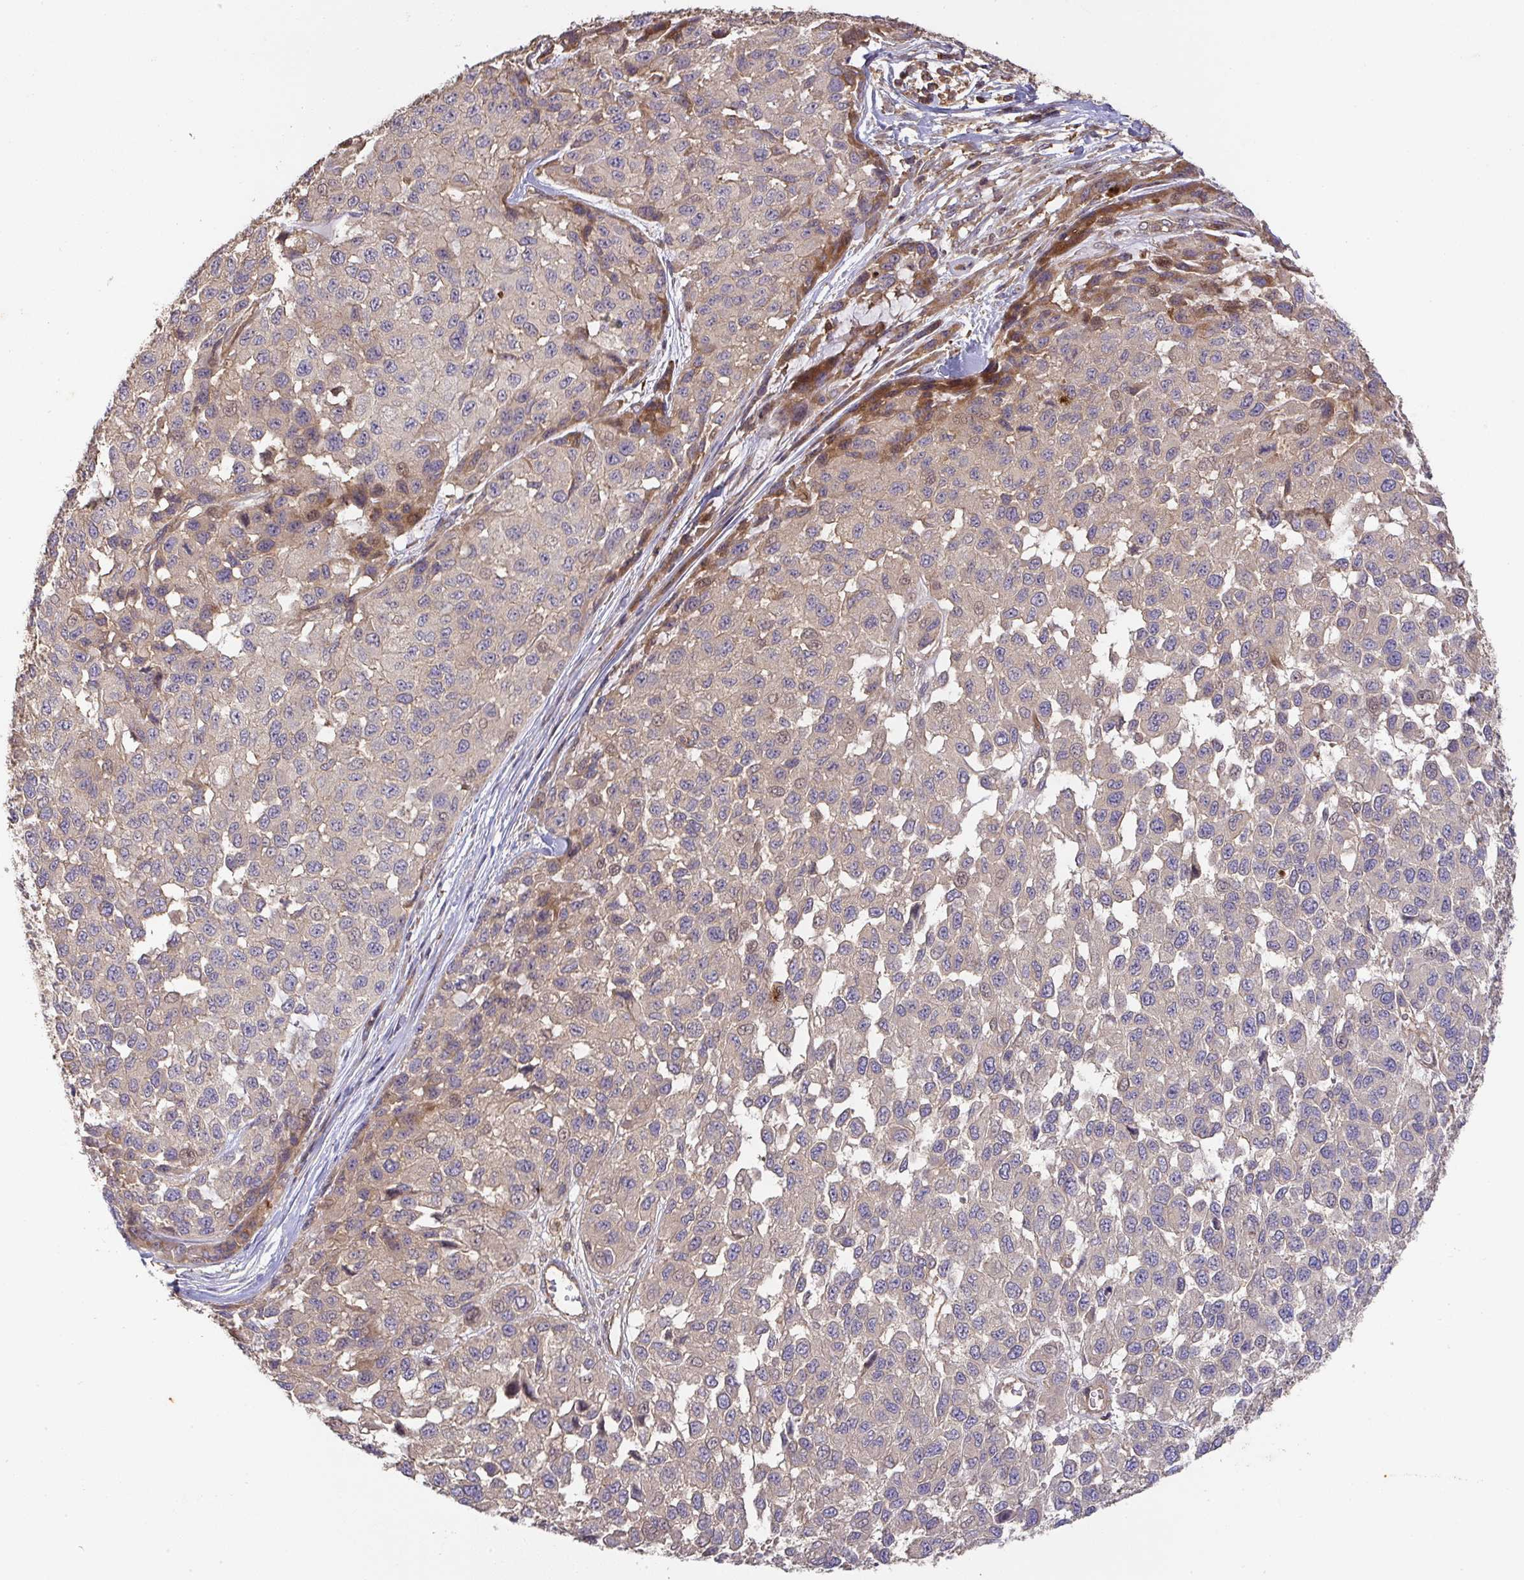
{"staining": {"intensity": "negative", "quantity": "none", "location": "none"}, "tissue": "melanoma", "cell_type": "Tumor cells", "image_type": "cancer", "snomed": [{"axis": "morphology", "description": "Malignant melanoma, NOS"}, {"axis": "topography", "description": "Skin"}], "caption": "An IHC micrograph of melanoma is shown. There is no staining in tumor cells of melanoma.", "gene": "TNMD", "patient": {"sex": "male", "age": 62}}